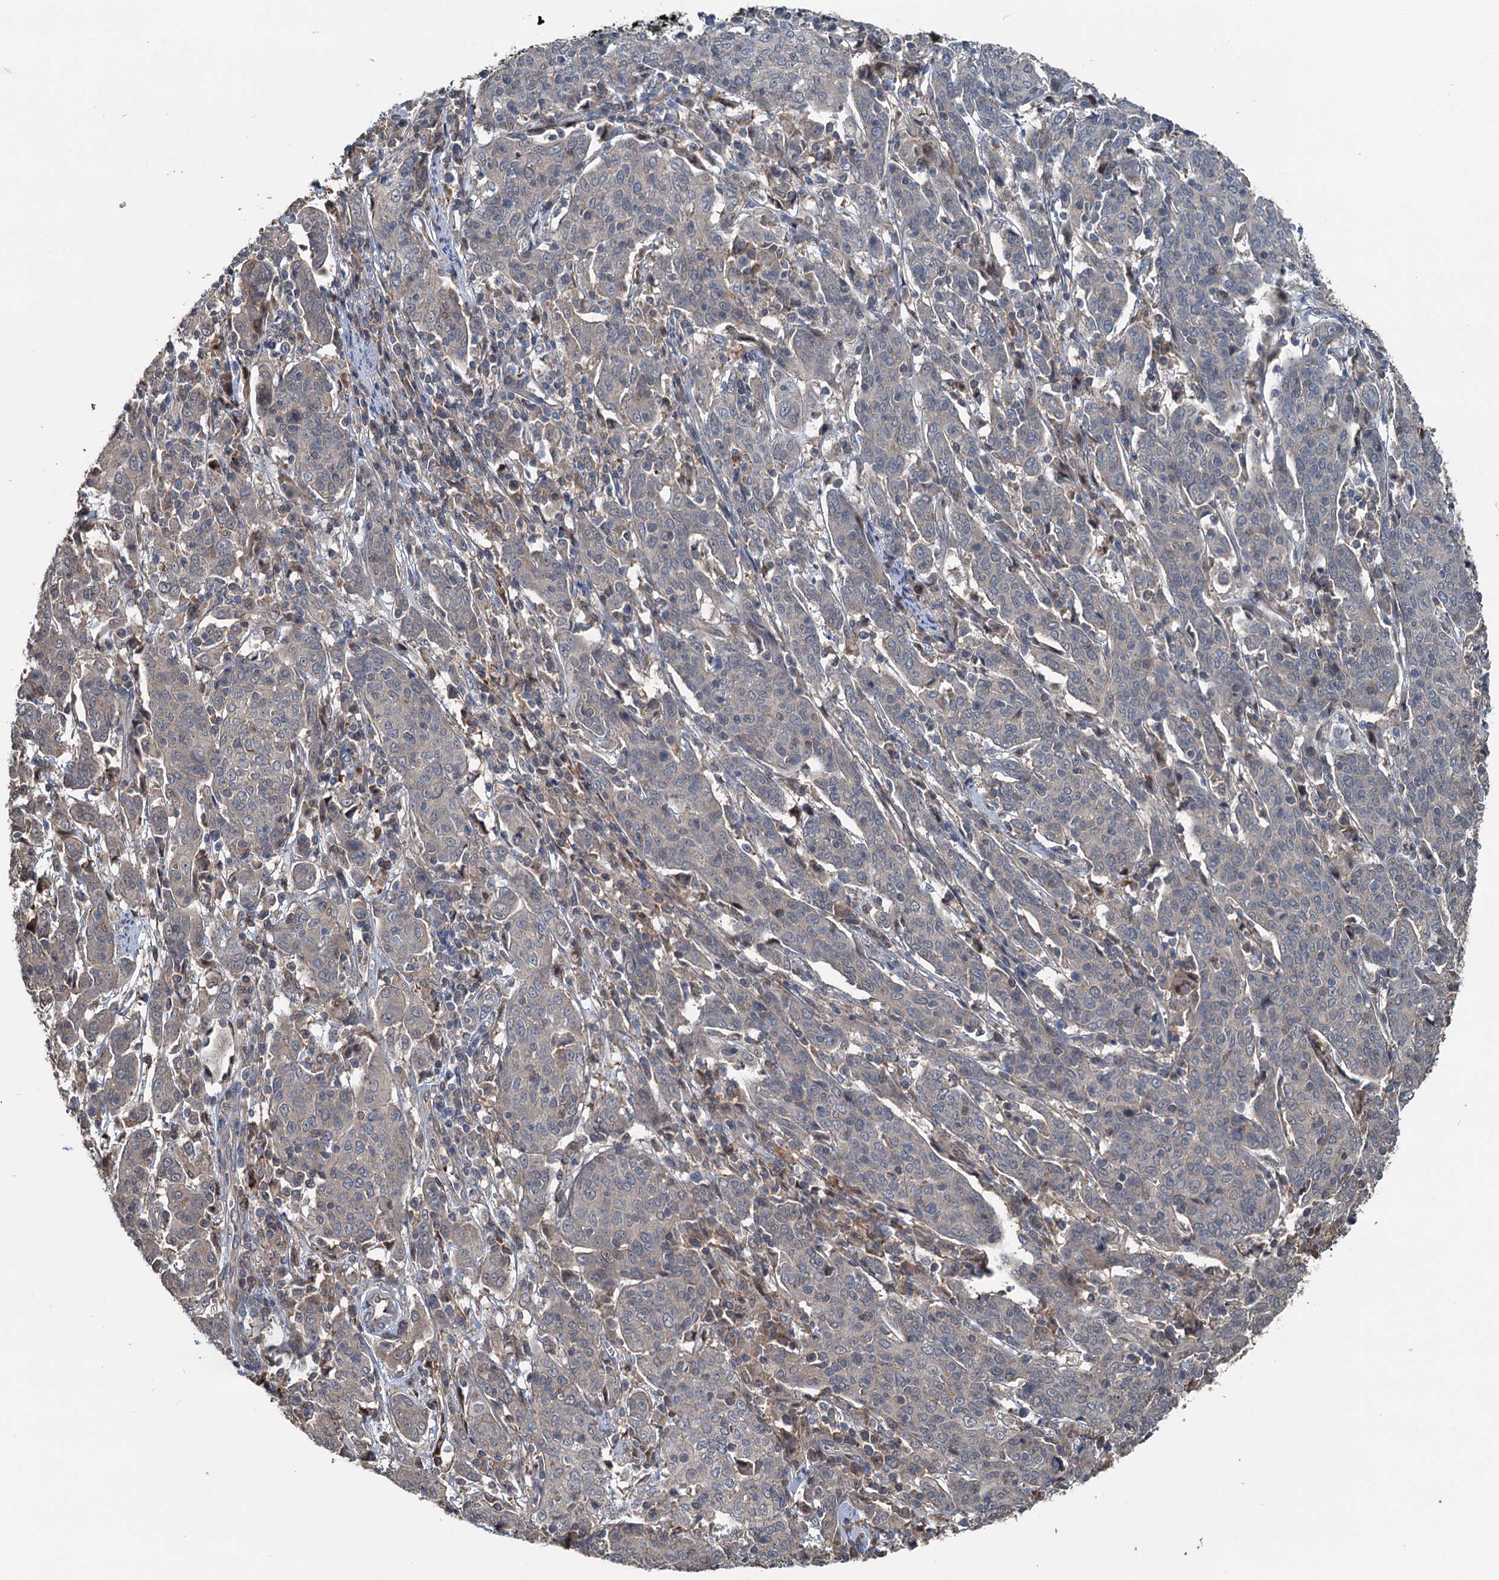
{"staining": {"intensity": "weak", "quantity": "<25%", "location": "cytoplasmic/membranous"}, "tissue": "cervical cancer", "cell_type": "Tumor cells", "image_type": "cancer", "snomed": [{"axis": "morphology", "description": "Squamous cell carcinoma, NOS"}, {"axis": "topography", "description": "Cervix"}], "caption": "Protein analysis of squamous cell carcinoma (cervical) exhibits no significant expression in tumor cells.", "gene": "TEDC1", "patient": {"sex": "female", "age": 67}}